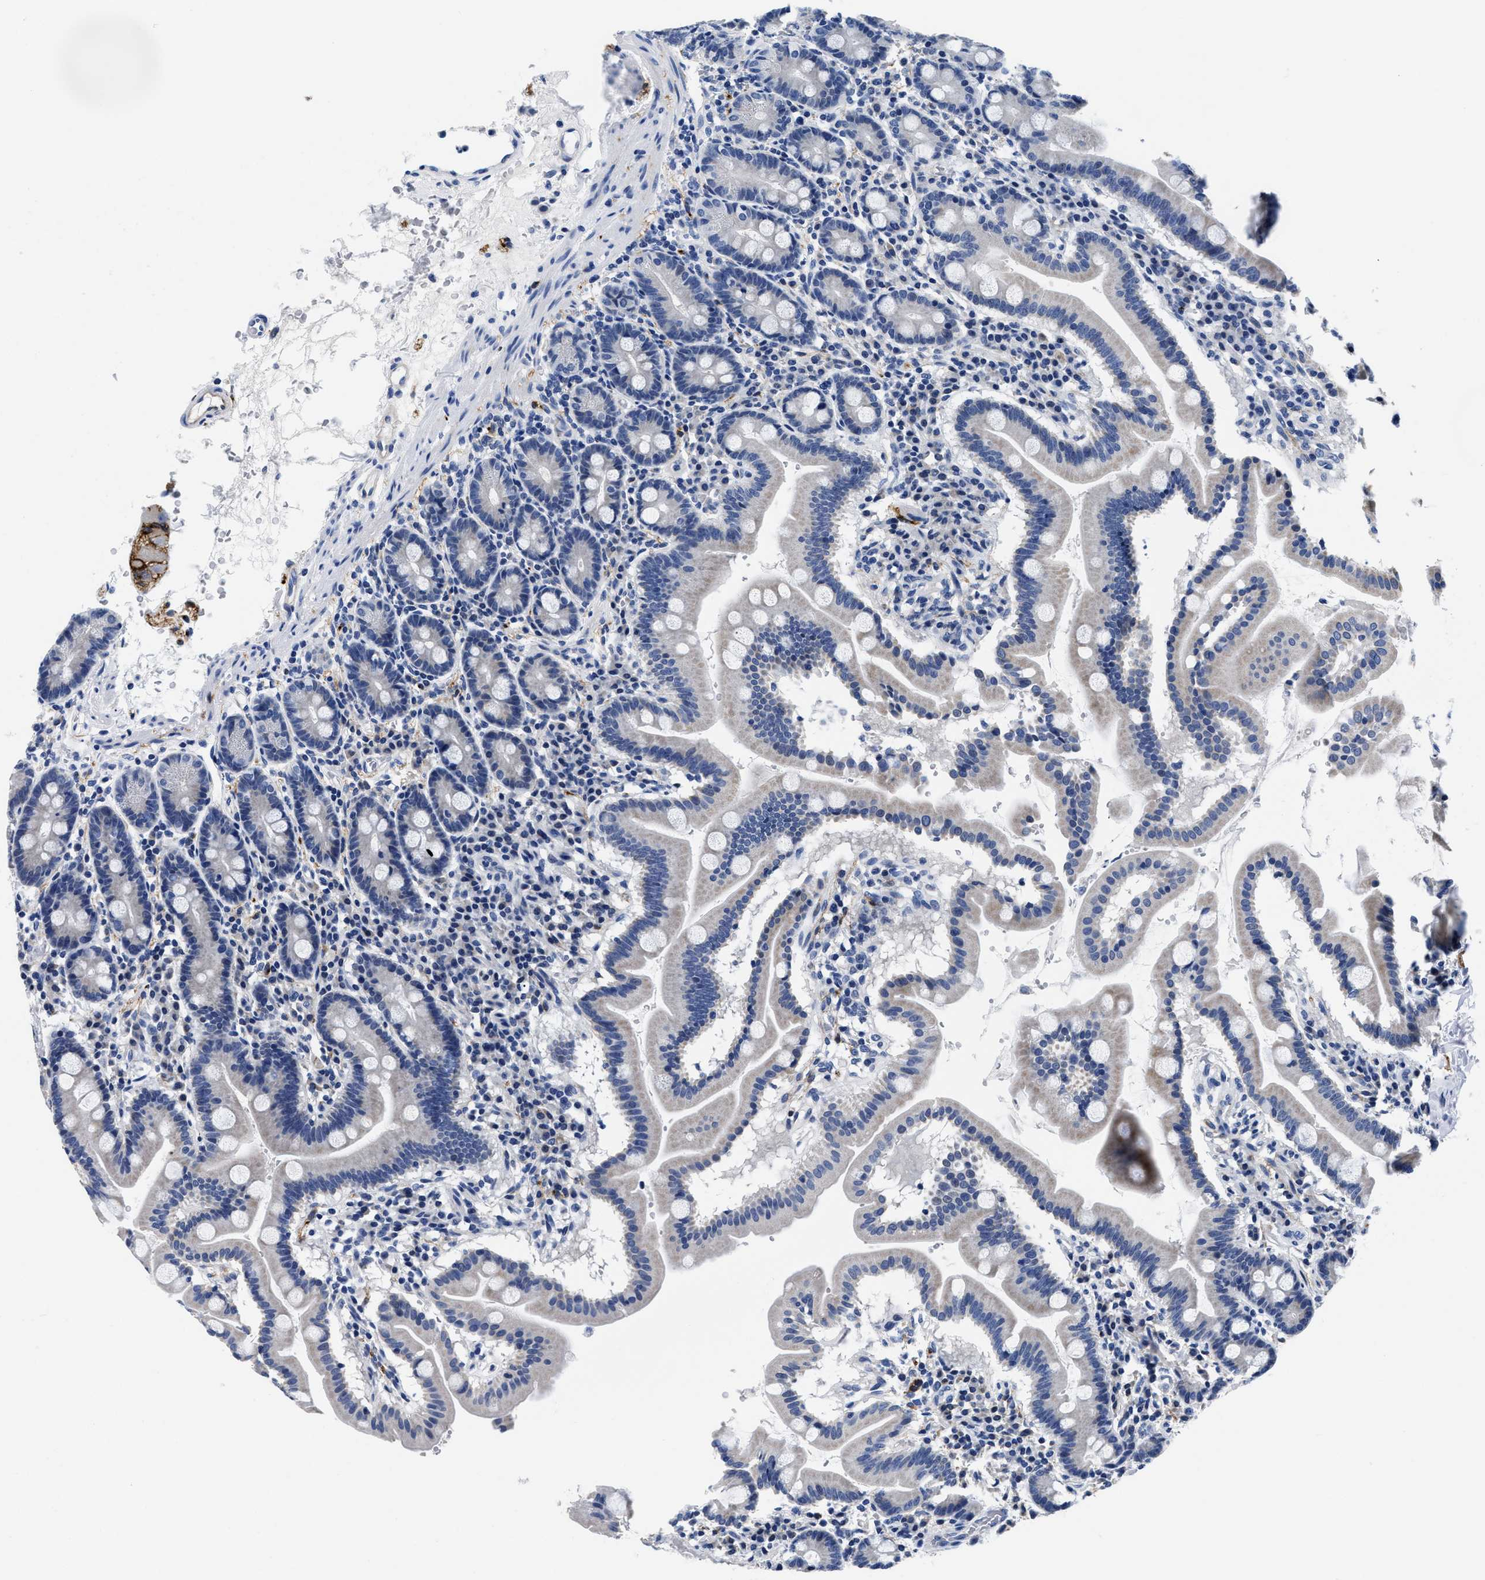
{"staining": {"intensity": "weak", "quantity": "<25%", "location": "cytoplasmic/membranous"}, "tissue": "duodenum", "cell_type": "Glandular cells", "image_type": "normal", "snomed": [{"axis": "morphology", "description": "Normal tissue, NOS"}, {"axis": "topography", "description": "Duodenum"}], "caption": "Immunohistochemistry (IHC) image of normal duodenum: human duodenum stained with DAB (3,3'-diaminobenzidine) shows no significant protein staining in glandular cells. (DAB immunohistochemistry (IHC), high magnification).", "gene": "SLC35F1", "patient": {"sex": "male", "age": 50}}